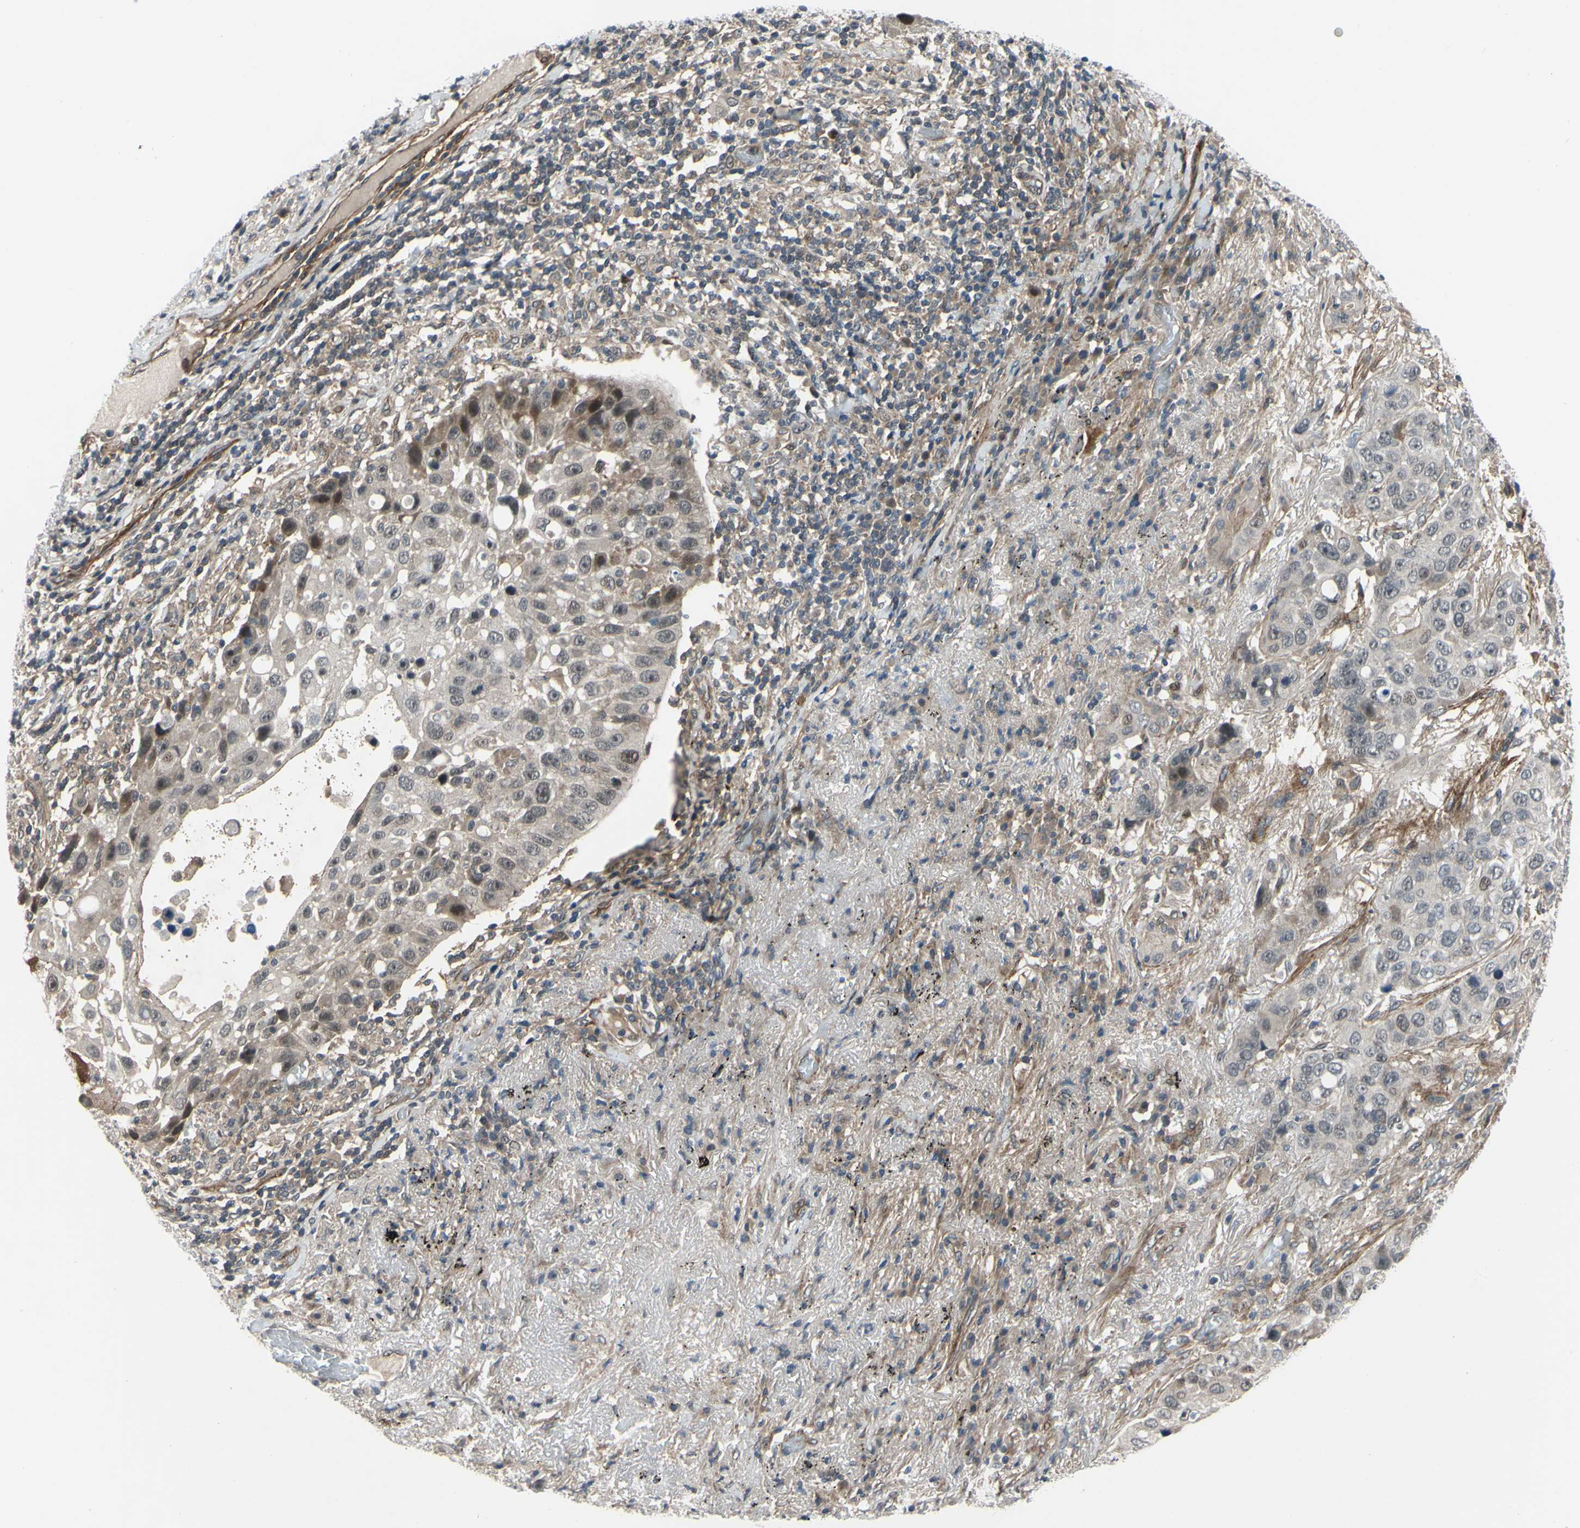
{"staining": {"intensity": "moderate", "quantity": "25%-75%", "location": "cytoplasmic/membranous,nuclear"}, "tissue": "lung cancer", "cell_type": "Tumor cells", "image_type": "cancer", "snomed": [{"axis": "morphology", "description": "Squamous cell carcinoma, NOS"}, {"axis": "topography", "description": "Lung"}], "caption": "A brown stain labels moderate cytoplasmic/membranous and nuclear expression of a protein in lung cancer tumor cells. The protein is shown in brown color, while the nuclei are stained blue.", "gene": "COMMD9", "patient": {"sex": "male", "age": 57}}